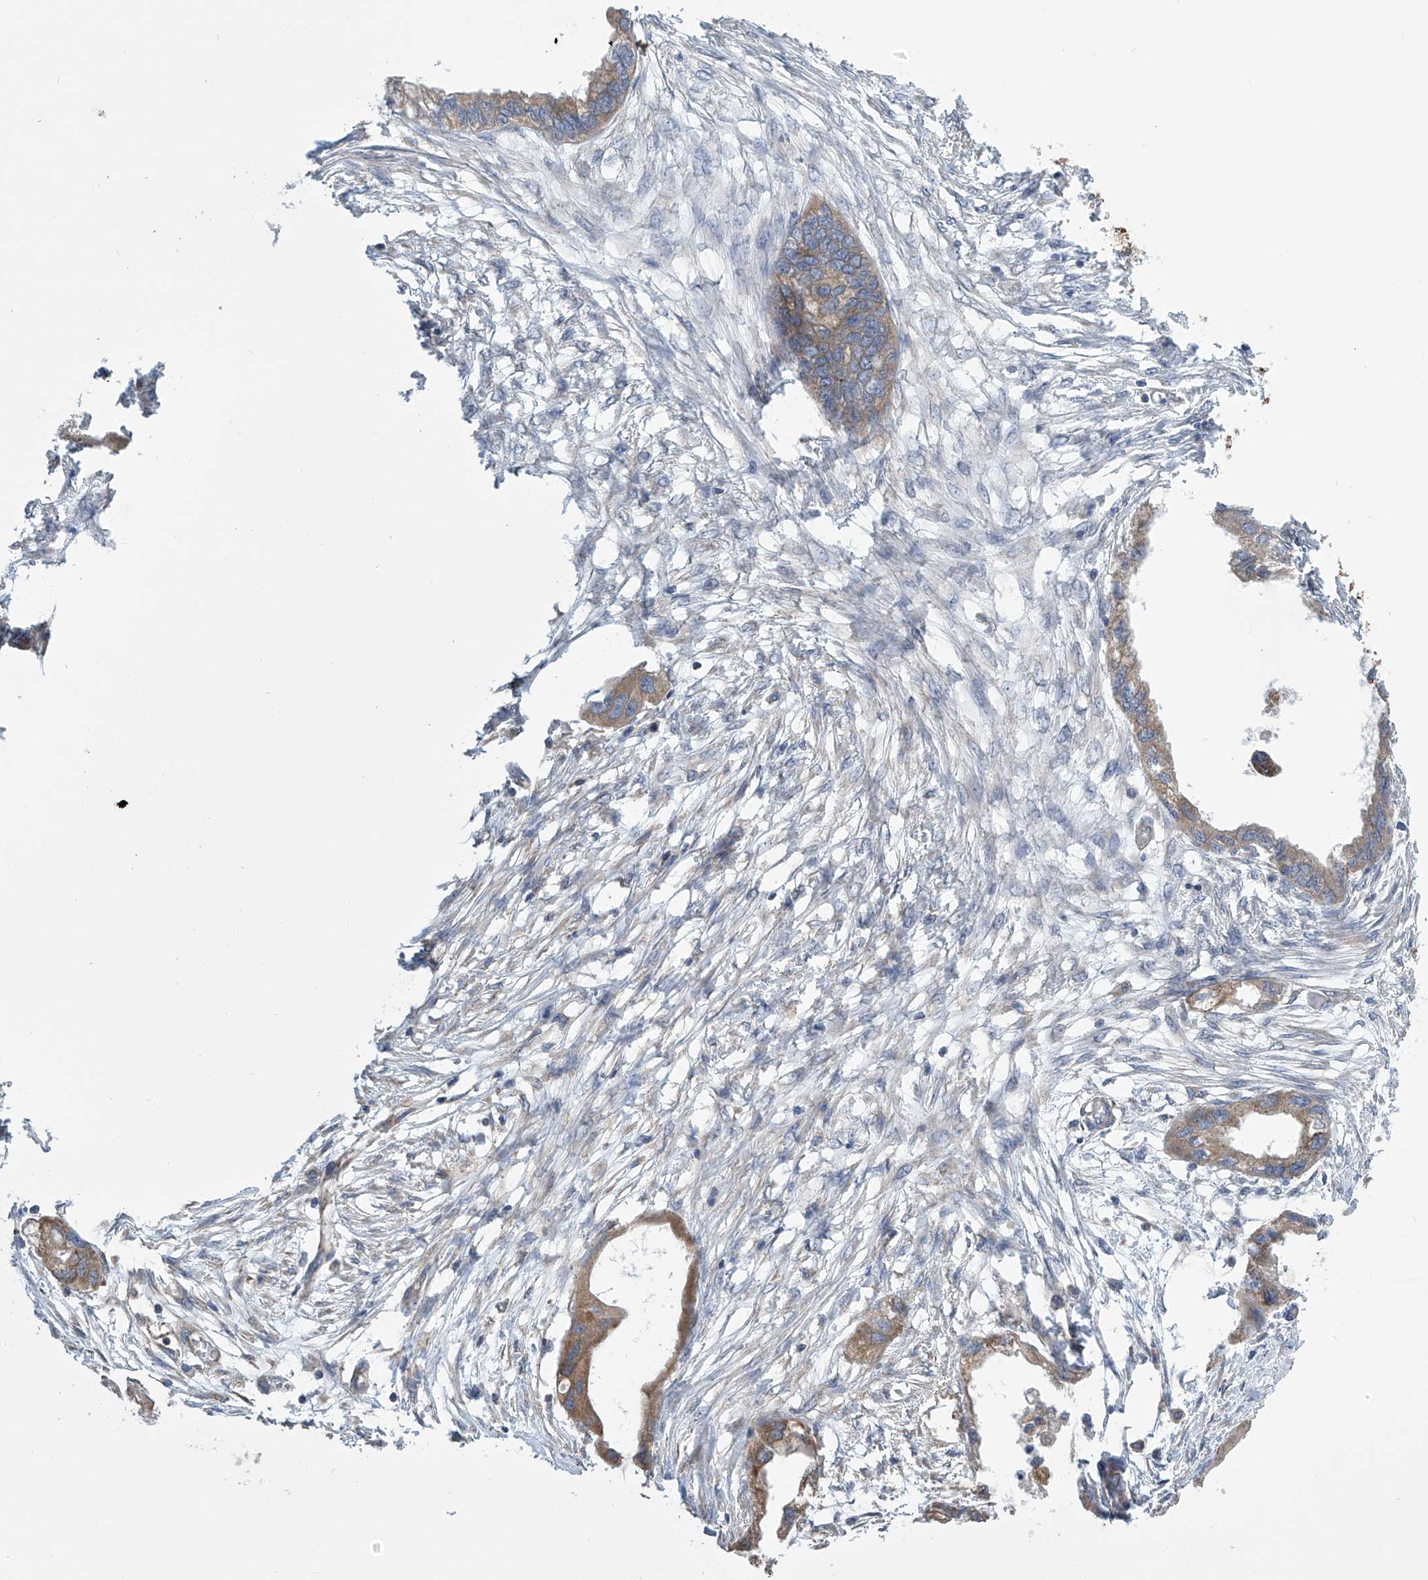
{"staining": {"intensity": "moderate", "quantity": ">75%", "location": "cytoplasmic/membranous"}, "tissue": "endometrial cancer", "cell_type": "Tumor cells", "image_type": "cancer", "snomed": [{"axis": "morphology", "description": "Adenocarcinoma, NOS"}, {"axis": "morphology", "description": "Adenocarcinoma, metastatic, NOS"}, {"axis": "topography", "description": "Adipose tissue"}, {"axis": "topography", "description": "Endometrium"}], "caption": "Moderate cytoplasmic/membranous protein expression is seen in about >75% of tumor cells in endometrial cancer.", "gene": "PNPT1", "patient": {"sex": "female", "age": 67}}